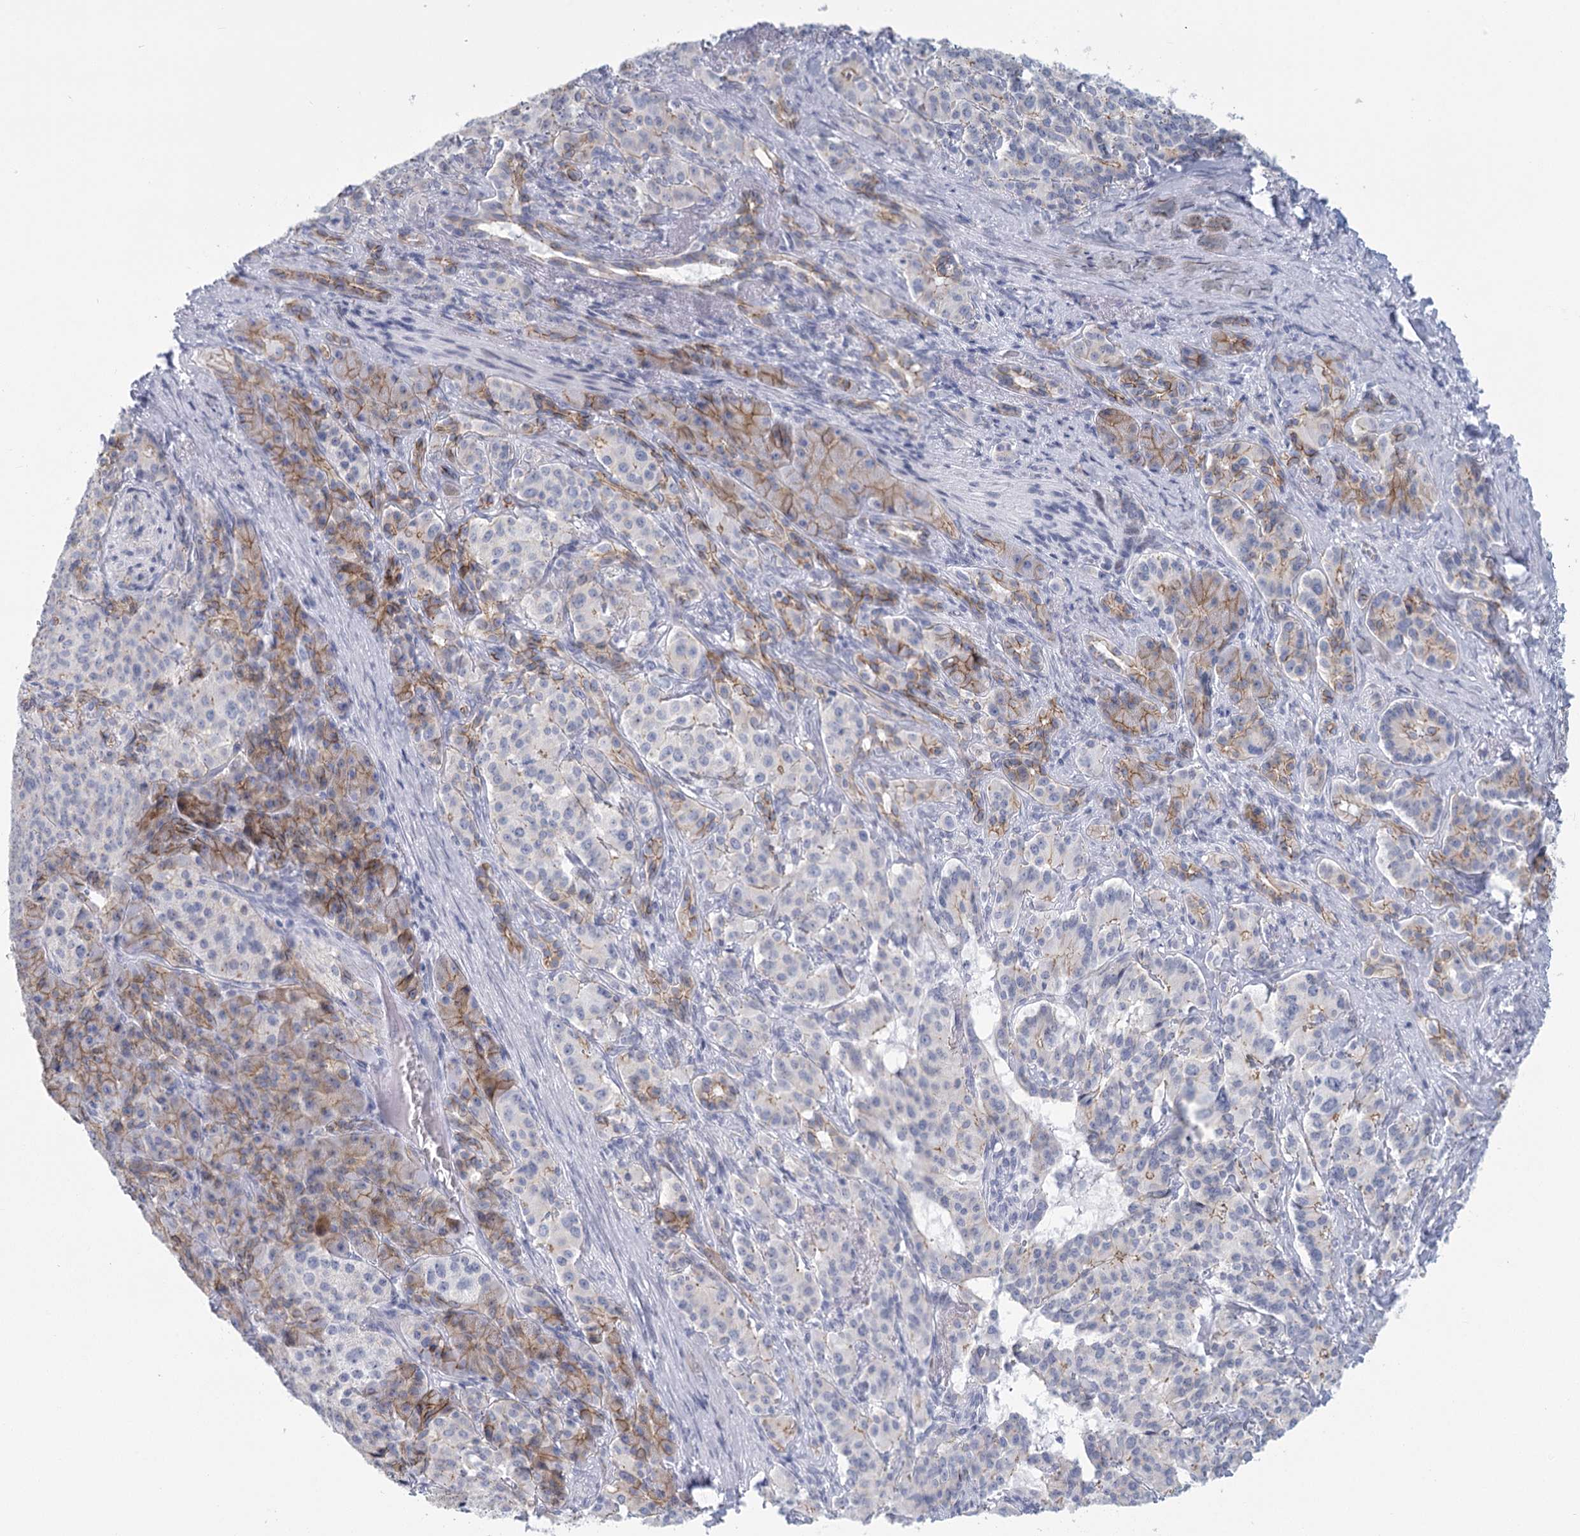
{"staining": {"intensity": "moderate", "quantity": "<25%", "location": "cytoplasmic/membranous"}, "tissue": "pancreatic cancer", "cell_type": "Tumor cells", "image_type": "cancer", "snomed": [{"axis": "morphology", "description": "Adenocarcinoma, NOS"}, {"axis": "topography", "description": "Pancreas"}], "caption": "IHC micrograph of neoplastic tissue: human pancreatic cancer stained using immunohistochemistry (IHC) reveals low levels of moderate protein expression localized specifically in the cytoplasmic/membranous of tumor cells, appearing as a cytoplasmic/membranous brown color.", "gene": "WNT8B", "patient": {"sex": "female", "age": 74}}